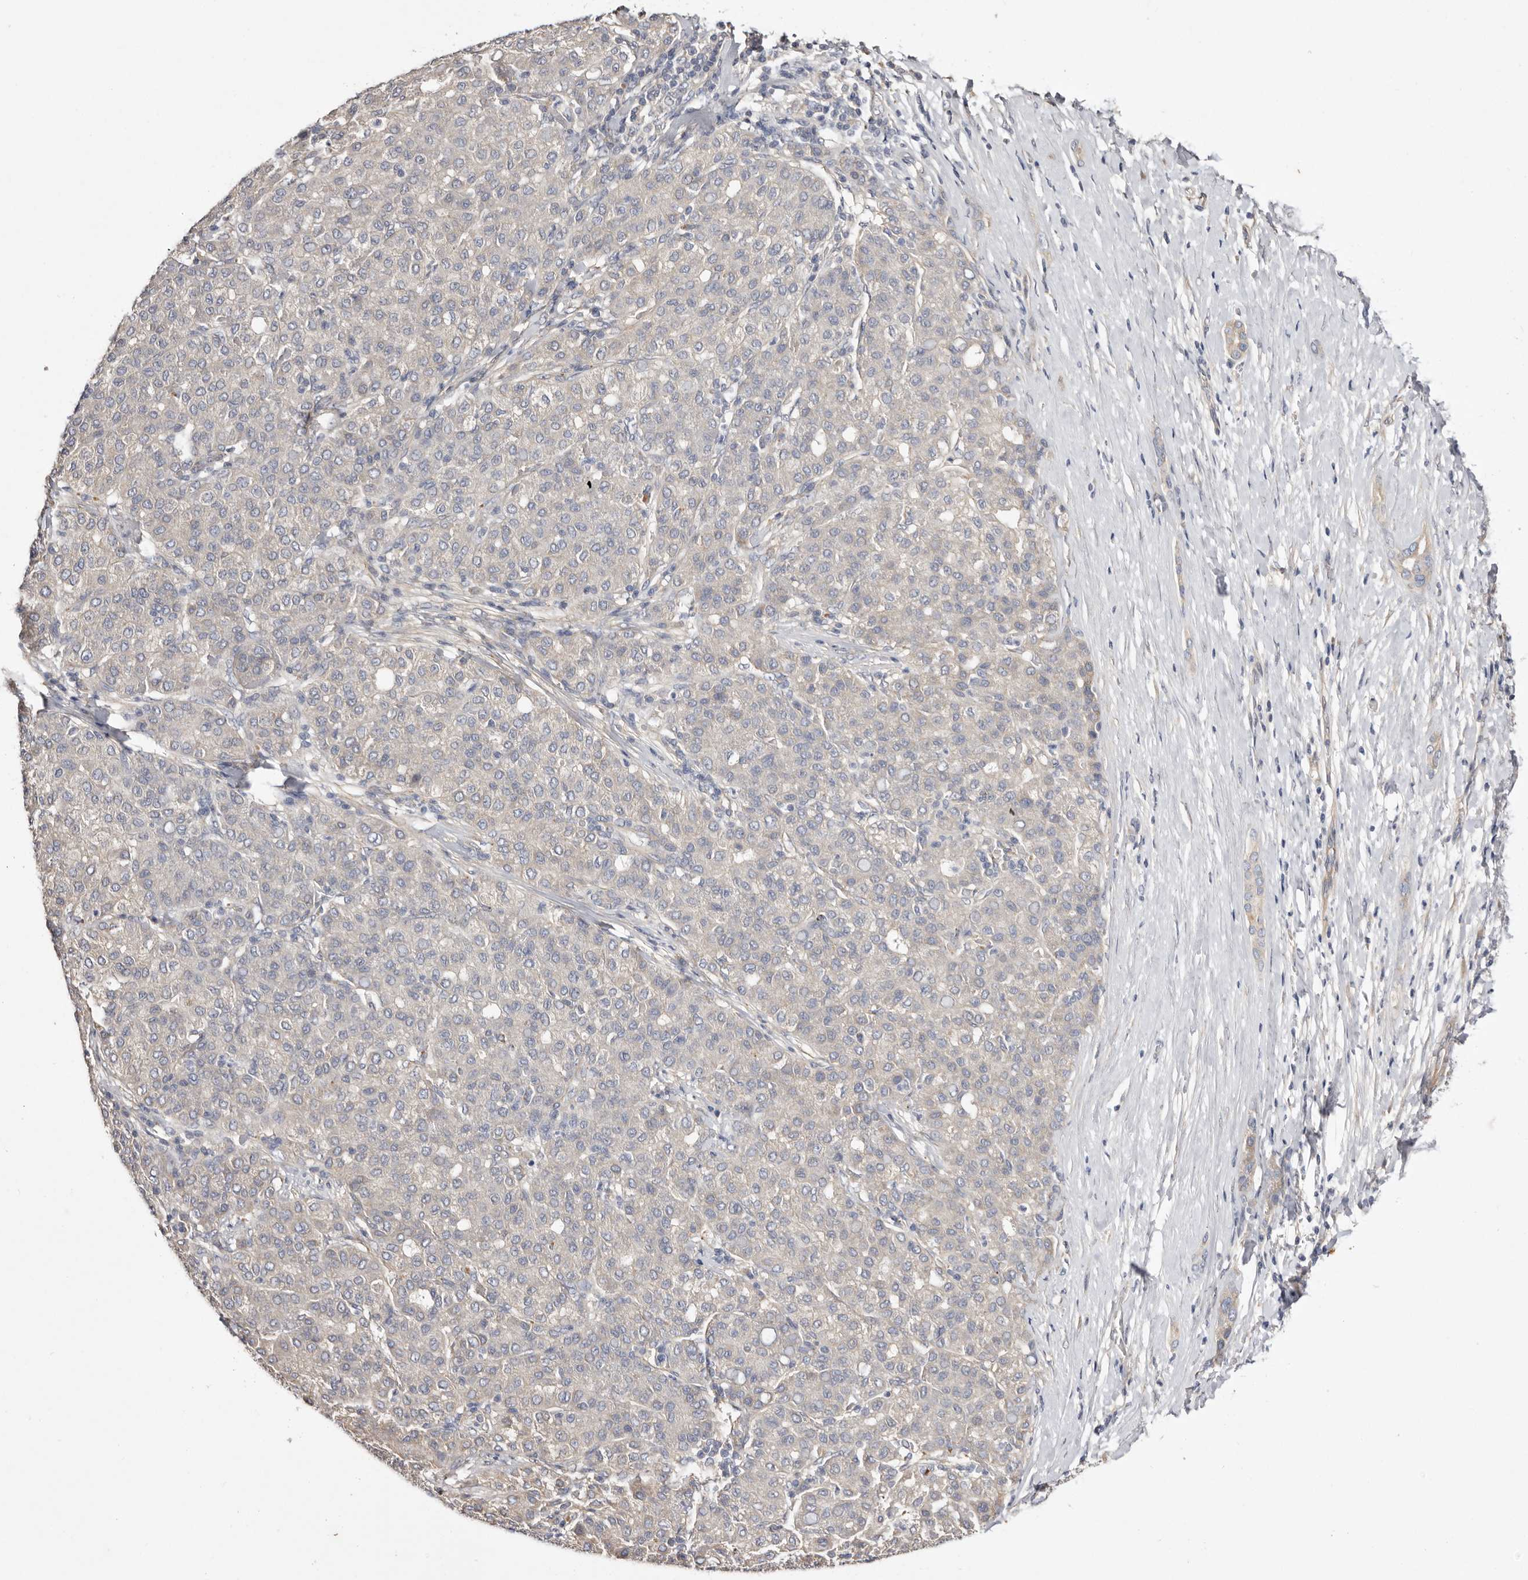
{"staining": {"intensity": "weak", "quantity": "<25%", "location": "cytoplasmic/membranous"}, "tissue": "liver cancer", "cell_type": "Tumor cells", "image_type": "cancer", "snomed": [{"axis": "morphology", "description": "Carcinoma, Hepatocellular, NOS"}, {"axis": "topography", "description": "Liver"}], "caption": "Protein analysis of liver cancer (hepatocellular carcinoma) demonstrates no significant positivity in tumor cells.", "gene": "FAM167B", "patient": {"sex": "male", "age": 65}}